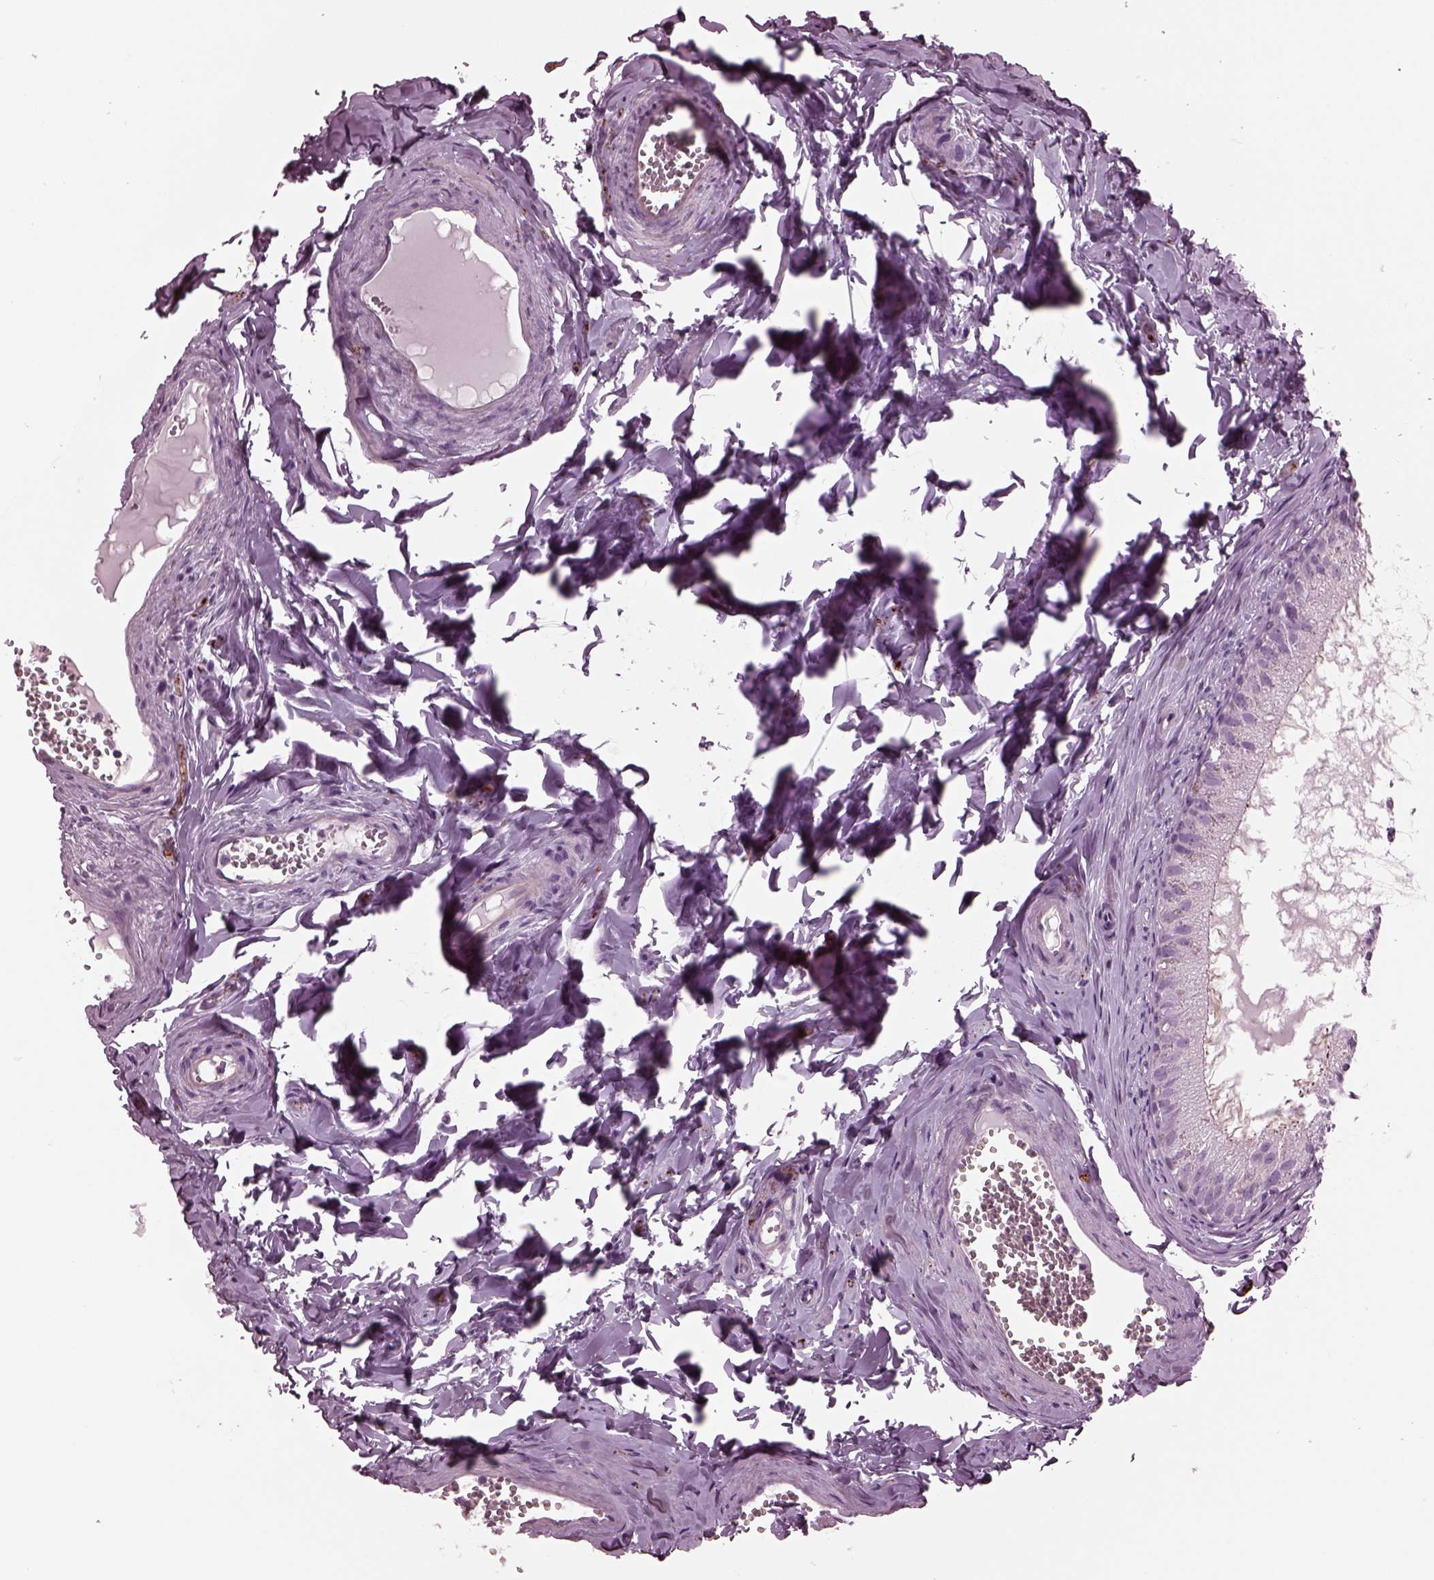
{"staining": {"intensity": "moderate", "quantity": "25%-75%", "location": "cytoplasmic/membranous"}, "tissue": "epididymis", "cell_type": "Glandular cells", "image_type": "normal", "snomed": [{"axis": "morphology", "description": "Normal tissue, NOS"}, {"axis": "topography", "description": "Epididymis"}], "caption": "An image of epididymis stained for a protein exhibits moderate cytoplasmic/membranous brown staining in glandular cells.", "gene": "GDF11", "patient": {"sex": "male", "age": 45}}